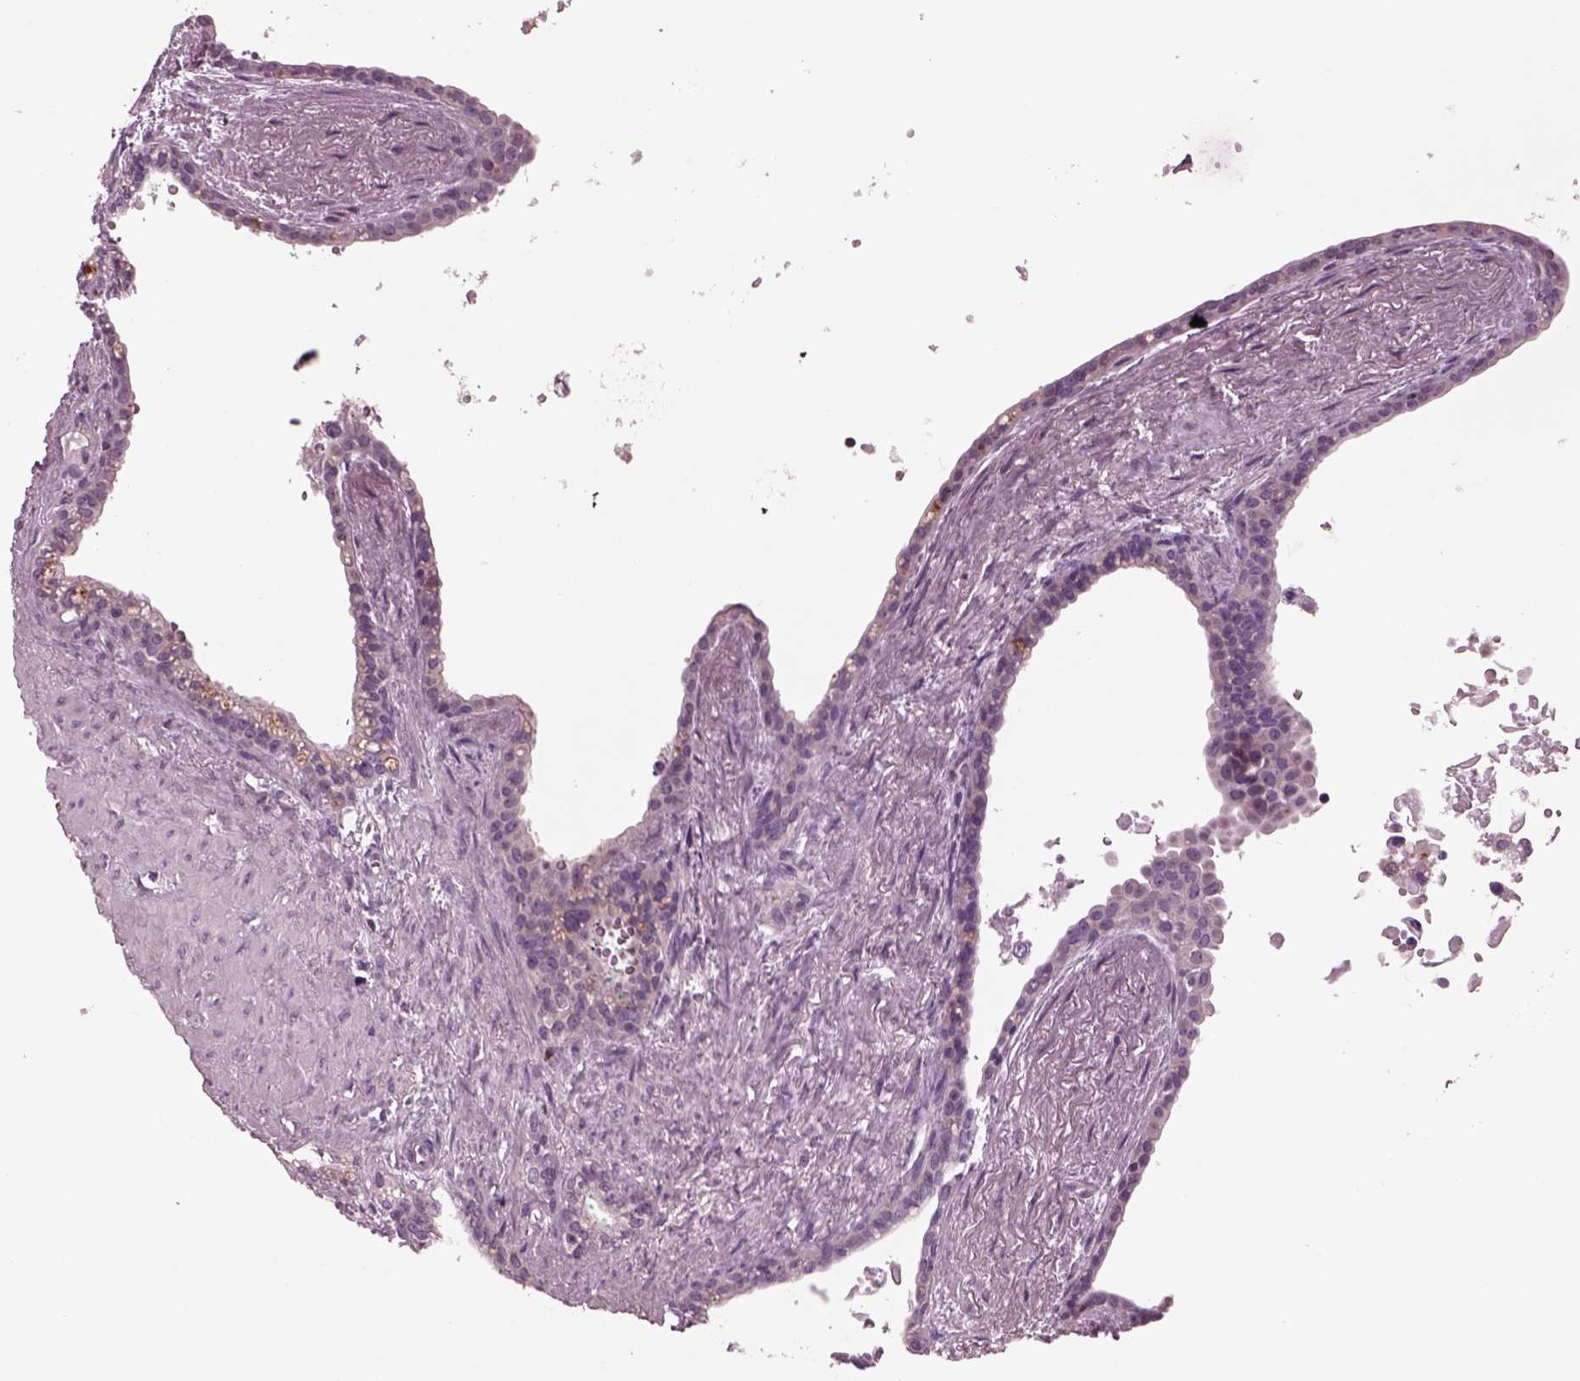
{"staining": {"intensity": "negative", "quantity": "none", "location": "none"}, "tissue": "seminal vesicle", "cell_type": "Glandular cells", "image_type": "normal", "snomed": [{"axis": "morphology", "description": "Normal tissue, NOS"}, {"axis": "morphology", "description": "Urothelial carcinoma, NOS"}, {"axis": "topography", "description": "Urinary bladder"}, {"axis": "topography", "description": "Seminal veicle"}], "caption": "IHC micrograph of normal seminal vesicle: human seminal vesicle stained with DAB (3,3'-diaminobenzidine) reveals no significant protein staining in glandular cells. (DAB (3,3'-diaminobenzidine) IHC with hematoxylin counter stain).", "gene": "AP4M1", "patient": {"sex": "male", "age": 76}}